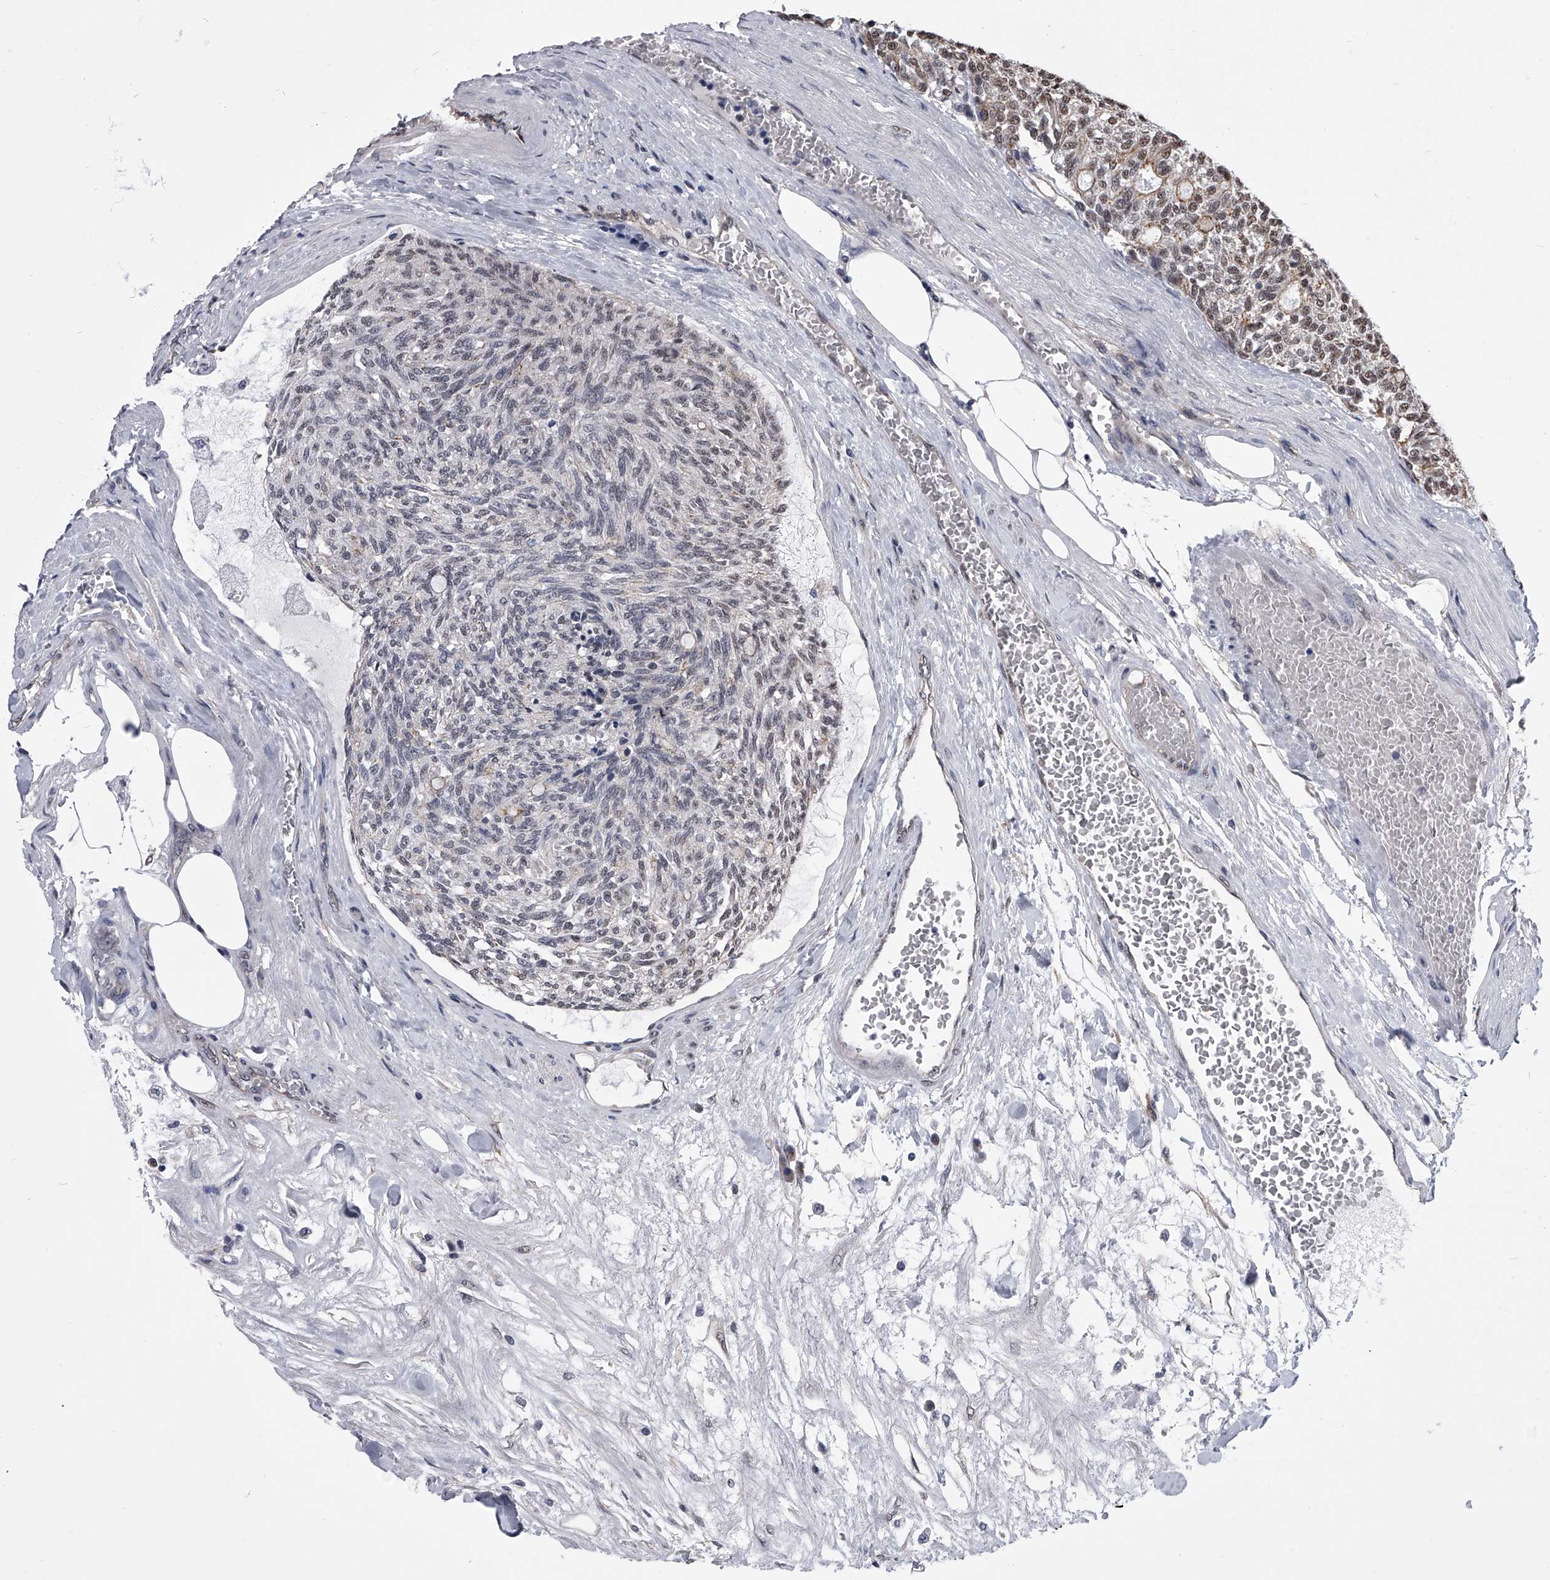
{"staining": {"intensity": "weak", "quantity": "<25%", "location": "nuclear"}, "tissue": "carcinoid", "cell_type": "Tumor cells", "image_type": "cancer", "snomed": [{"axis": "morphology", "description": "Carcinoid, malignant, NOS"}, {"axis": "topography", "description": "Pancreas"}], "caption": "Immunohistochemistry micrograph of neoplastic tissue: carcinoid (malignant) stained with DAB displays no significant protein positivity in tumor cells.", "gene": "ZNF76", "patient": {"sex": "female", "age": 54}}